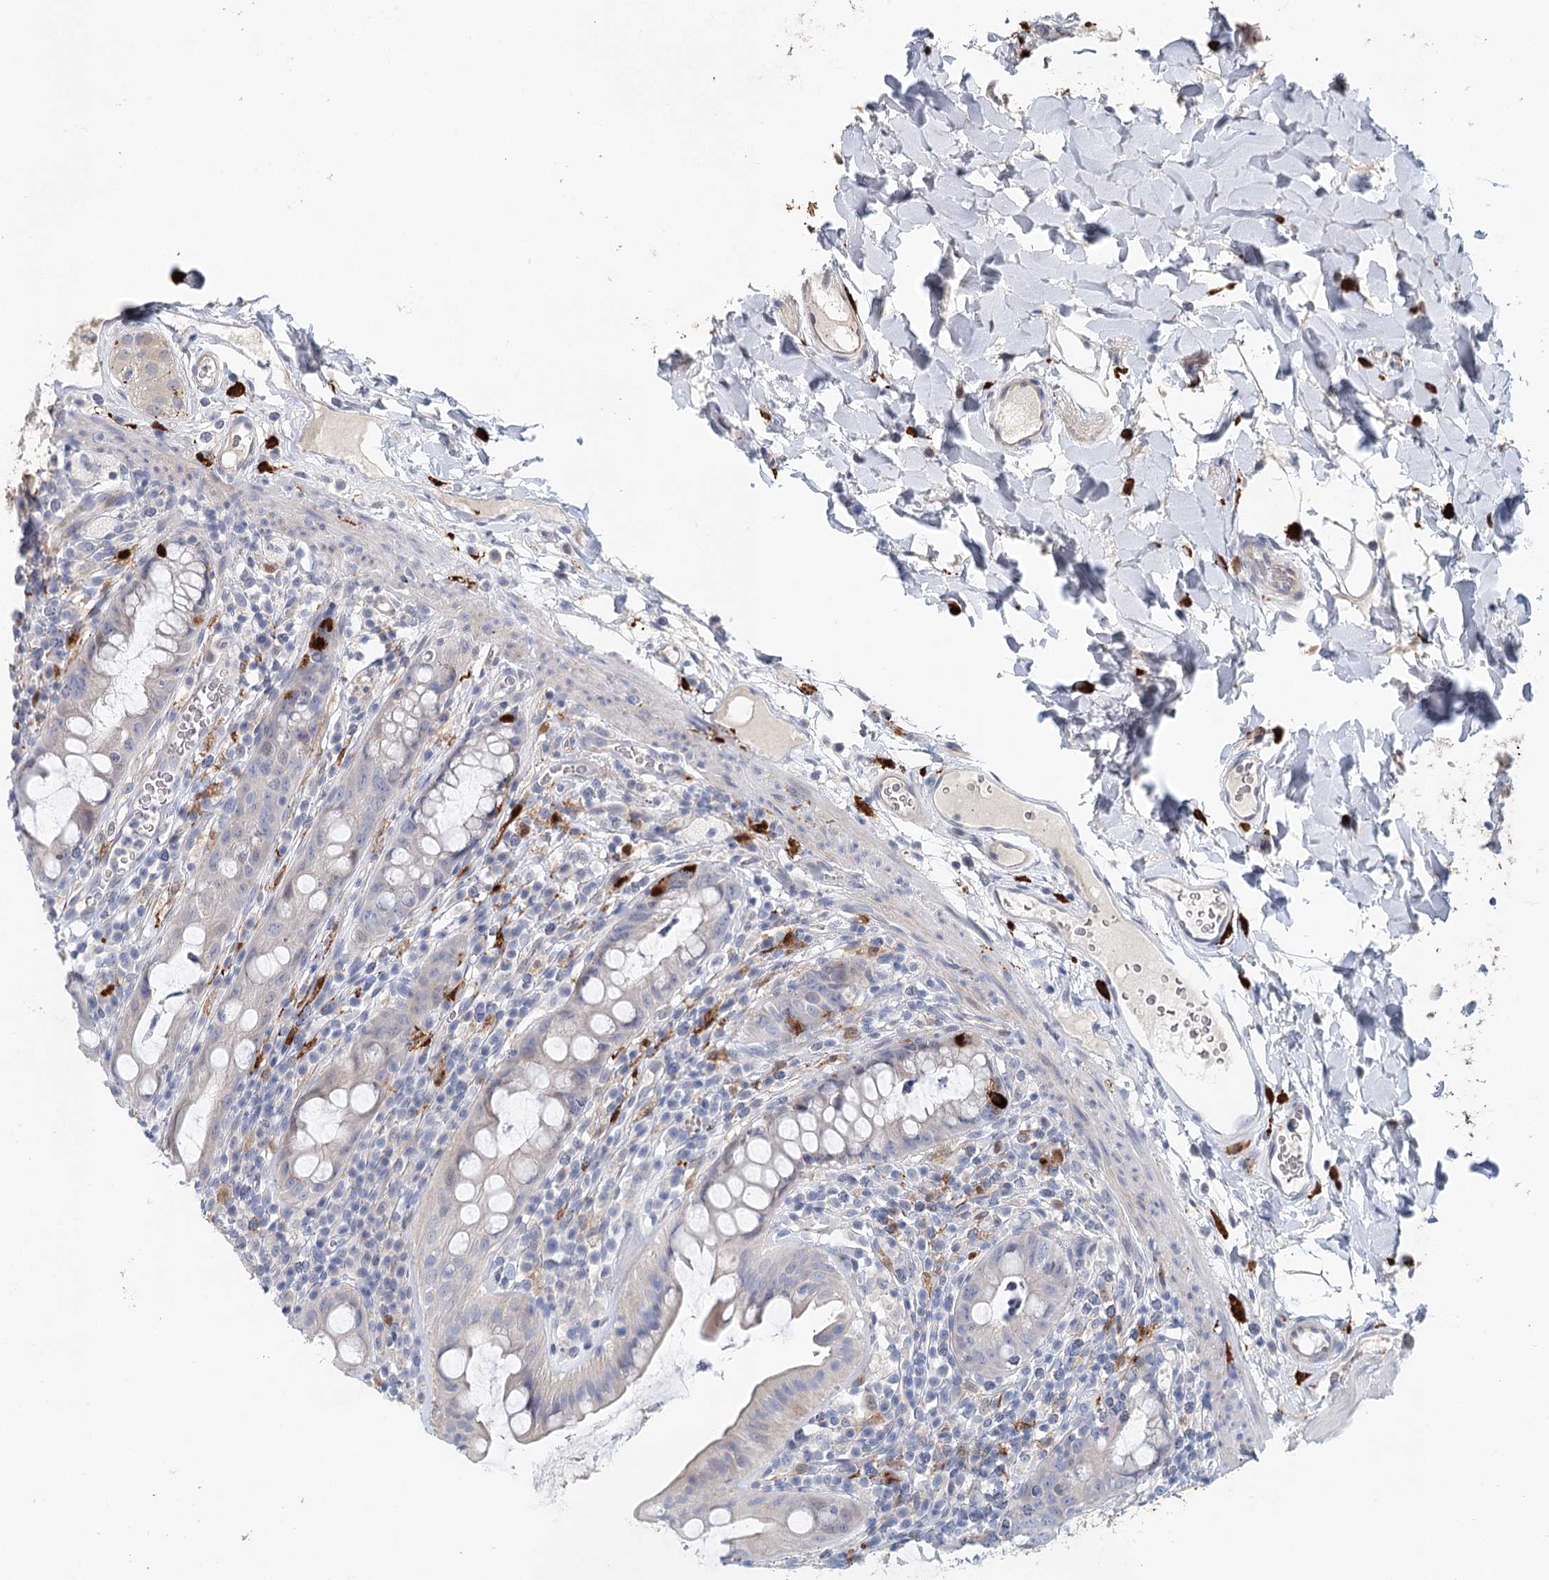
{"staining": {"intensity": "strong", "quantity": "<25%", "location": "cytoplasmic/membranous"}, "tissue": "rectum", "cell_type": "Glandular cells", "image_type": "normal", "snomed": [{"axis": "morphology", "description": "Normal tissue, NOS"}, {"axis": "topography", "description": "Rectum"}], "caption": "The photomicrograph exhibits a brown stain indicating the presence of a protein in the cytoplasmic/membranous of glandular cells in rectum. The staining was performed using DAB to visualize the protein expression in brown, while the nuclei were stained in blue with hematoxylin (Magnification: 20x).", "gene": "SLC19A3", "patient": {"sex": "female", "age": 57}}